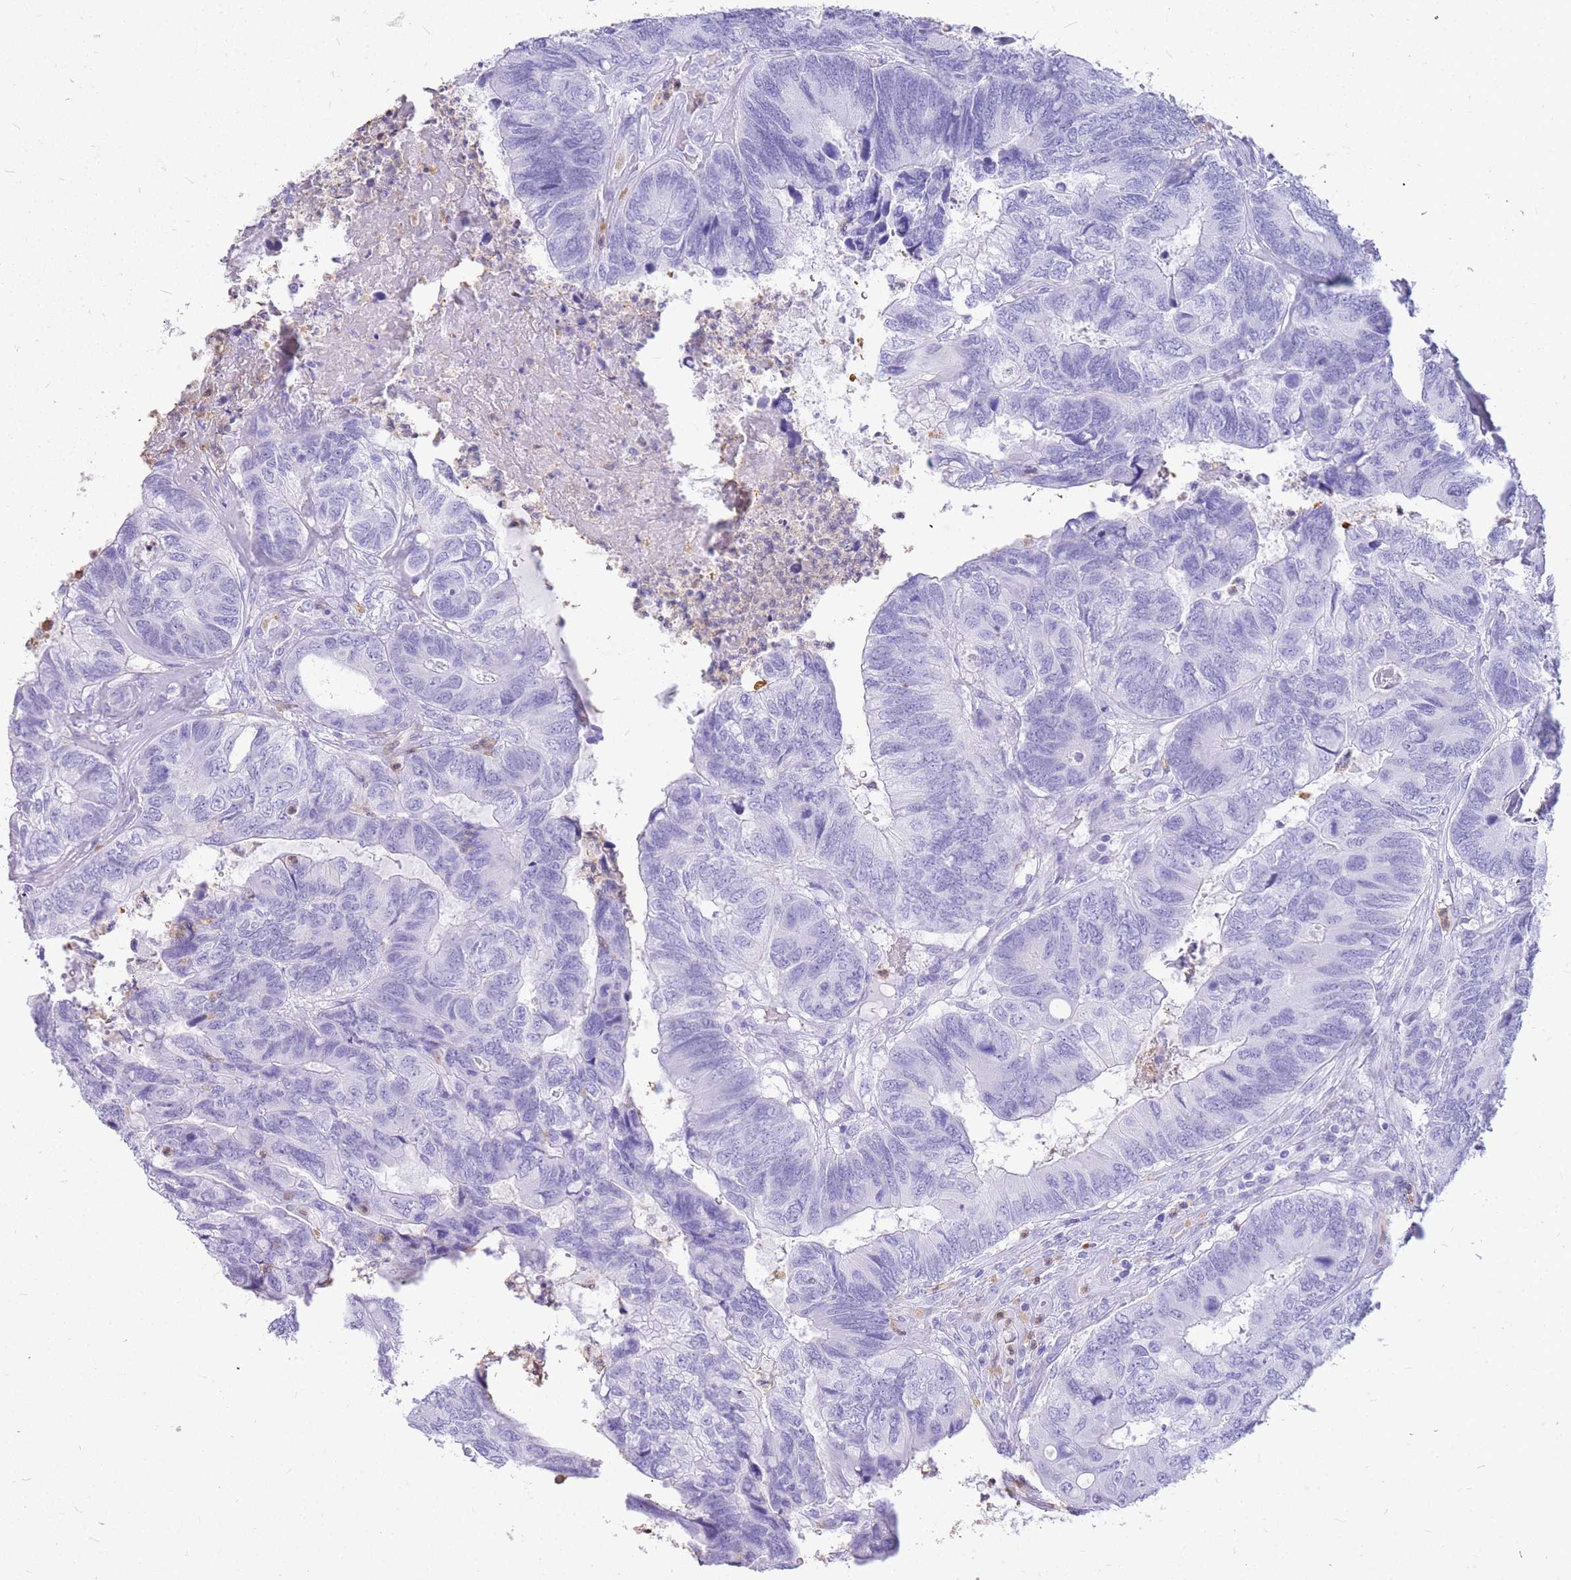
{"staining": {"intensity": "negative", "quantity": "none", "location": "none"}, "tissue": "colorectal cancer", "cell_type": "Tumor cells", "image_type": "cancer", "snomed": [{"axis": "morphology", "description": "Adenocarcinoma, NOS"}, {"axis": "topography", "description": "Colon"}], "caption": "A high-resolution micrograph shows immunohistochemistry (IHC) staining of adenocarcinoma (colorectal), which shows no significant positivity in tumor cells.", "gene": "HERC1", "patient": {"sex": "female", "age": 67}}